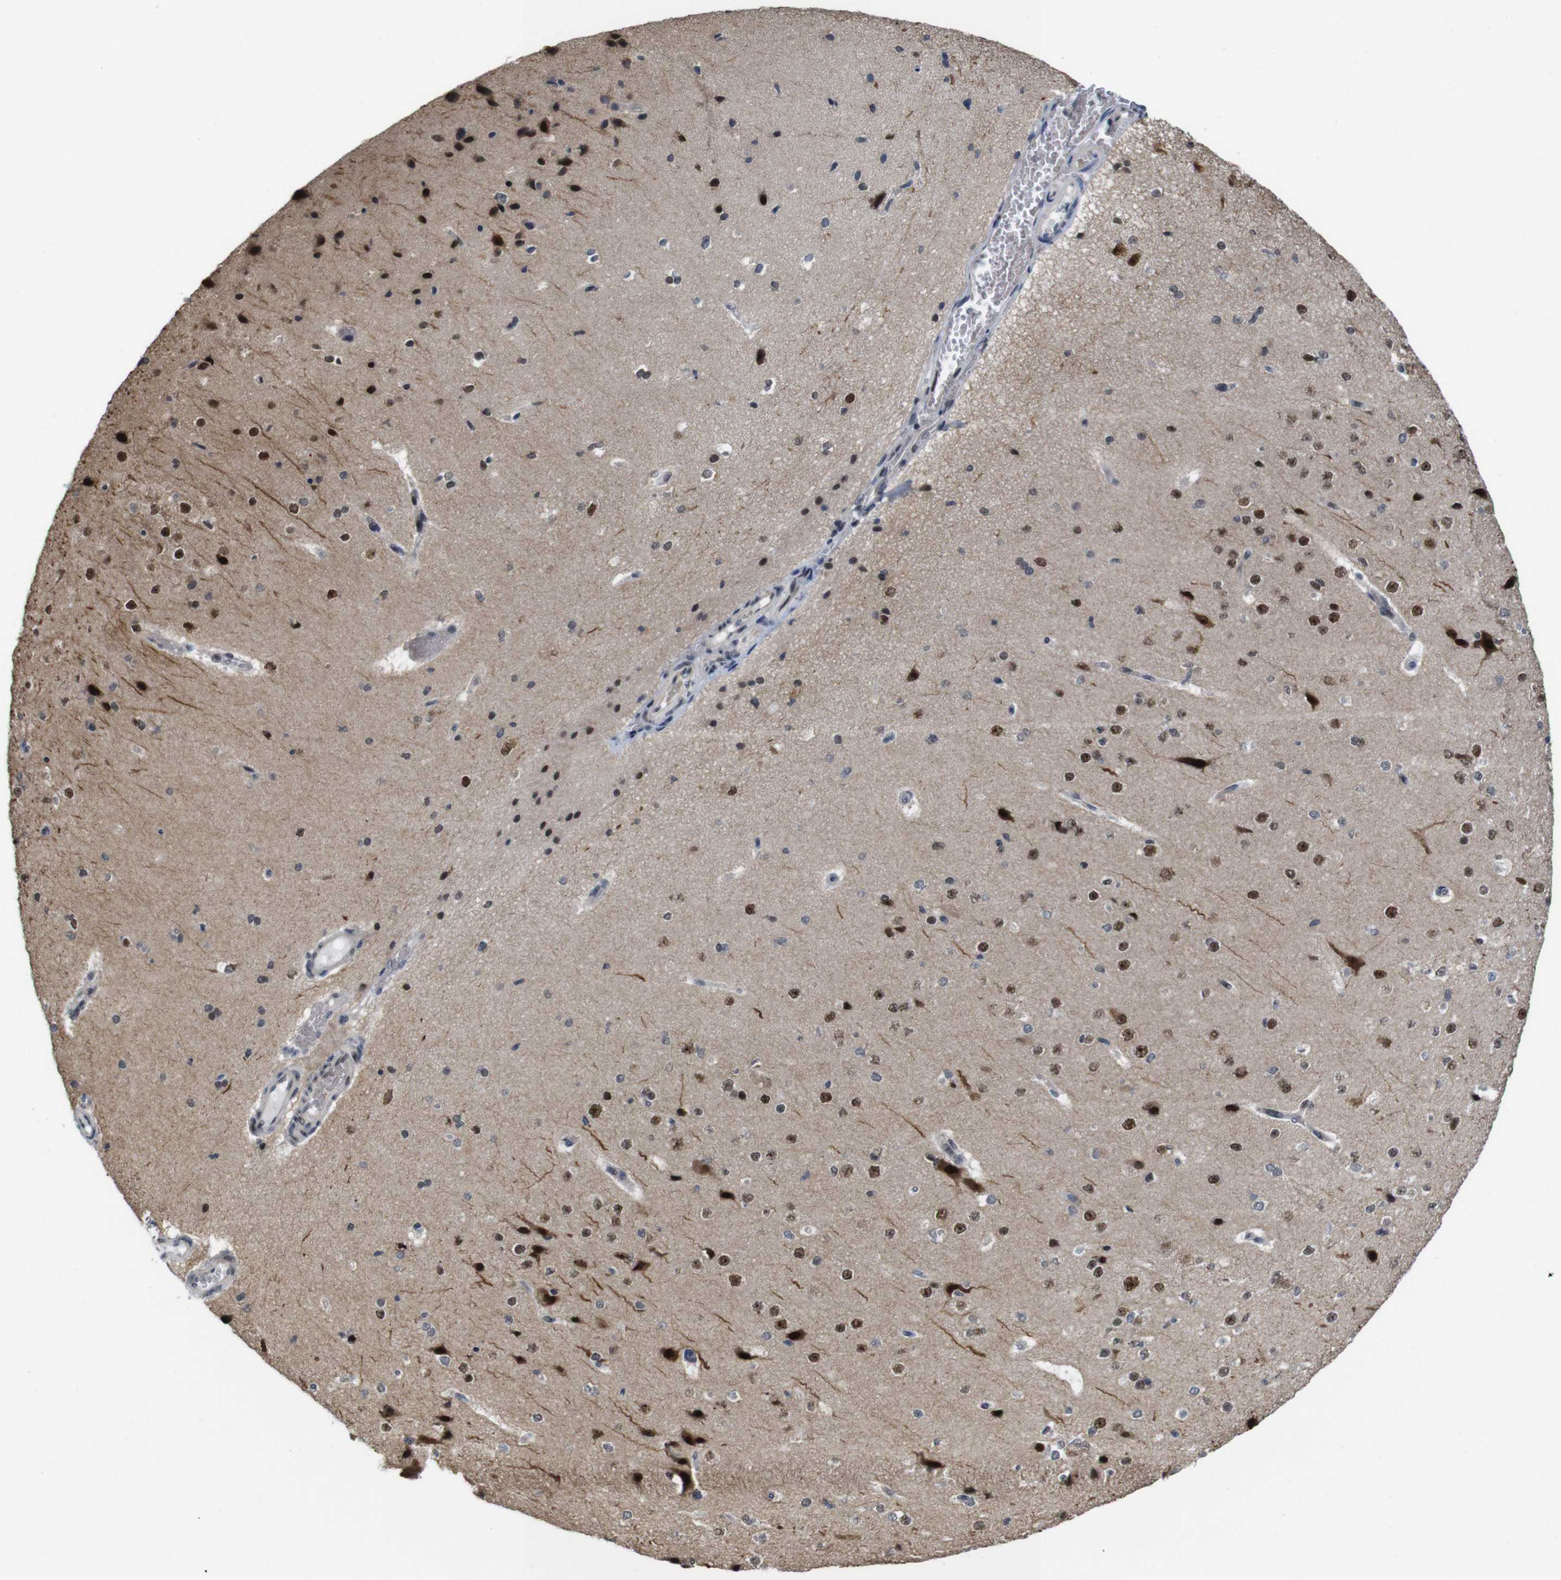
{"staining": {"intensity": "negative", "quantity": "none", "location": "none"}, "tissue": "cerebral cortex", "cell_type": "Endothelial cells", "image_type": "normal", "snomed": [{"axis": "morphology", "description": "Normal tissue, NOS"}, {"axis": "morphology", "description": "Developmental malformation"}, {"axis": "topography", "description": "Cerebral cortex"}], "caption": "Cerebral cortex was stained to show a protein in brown. There is no significant staining in endothelial cells. (DAB (3,3'-diaminobenzidine) IHC with hematoxylin counter stain).", "gene": "PNMA8A", "patient": {"sex": "female", "age": 30}}